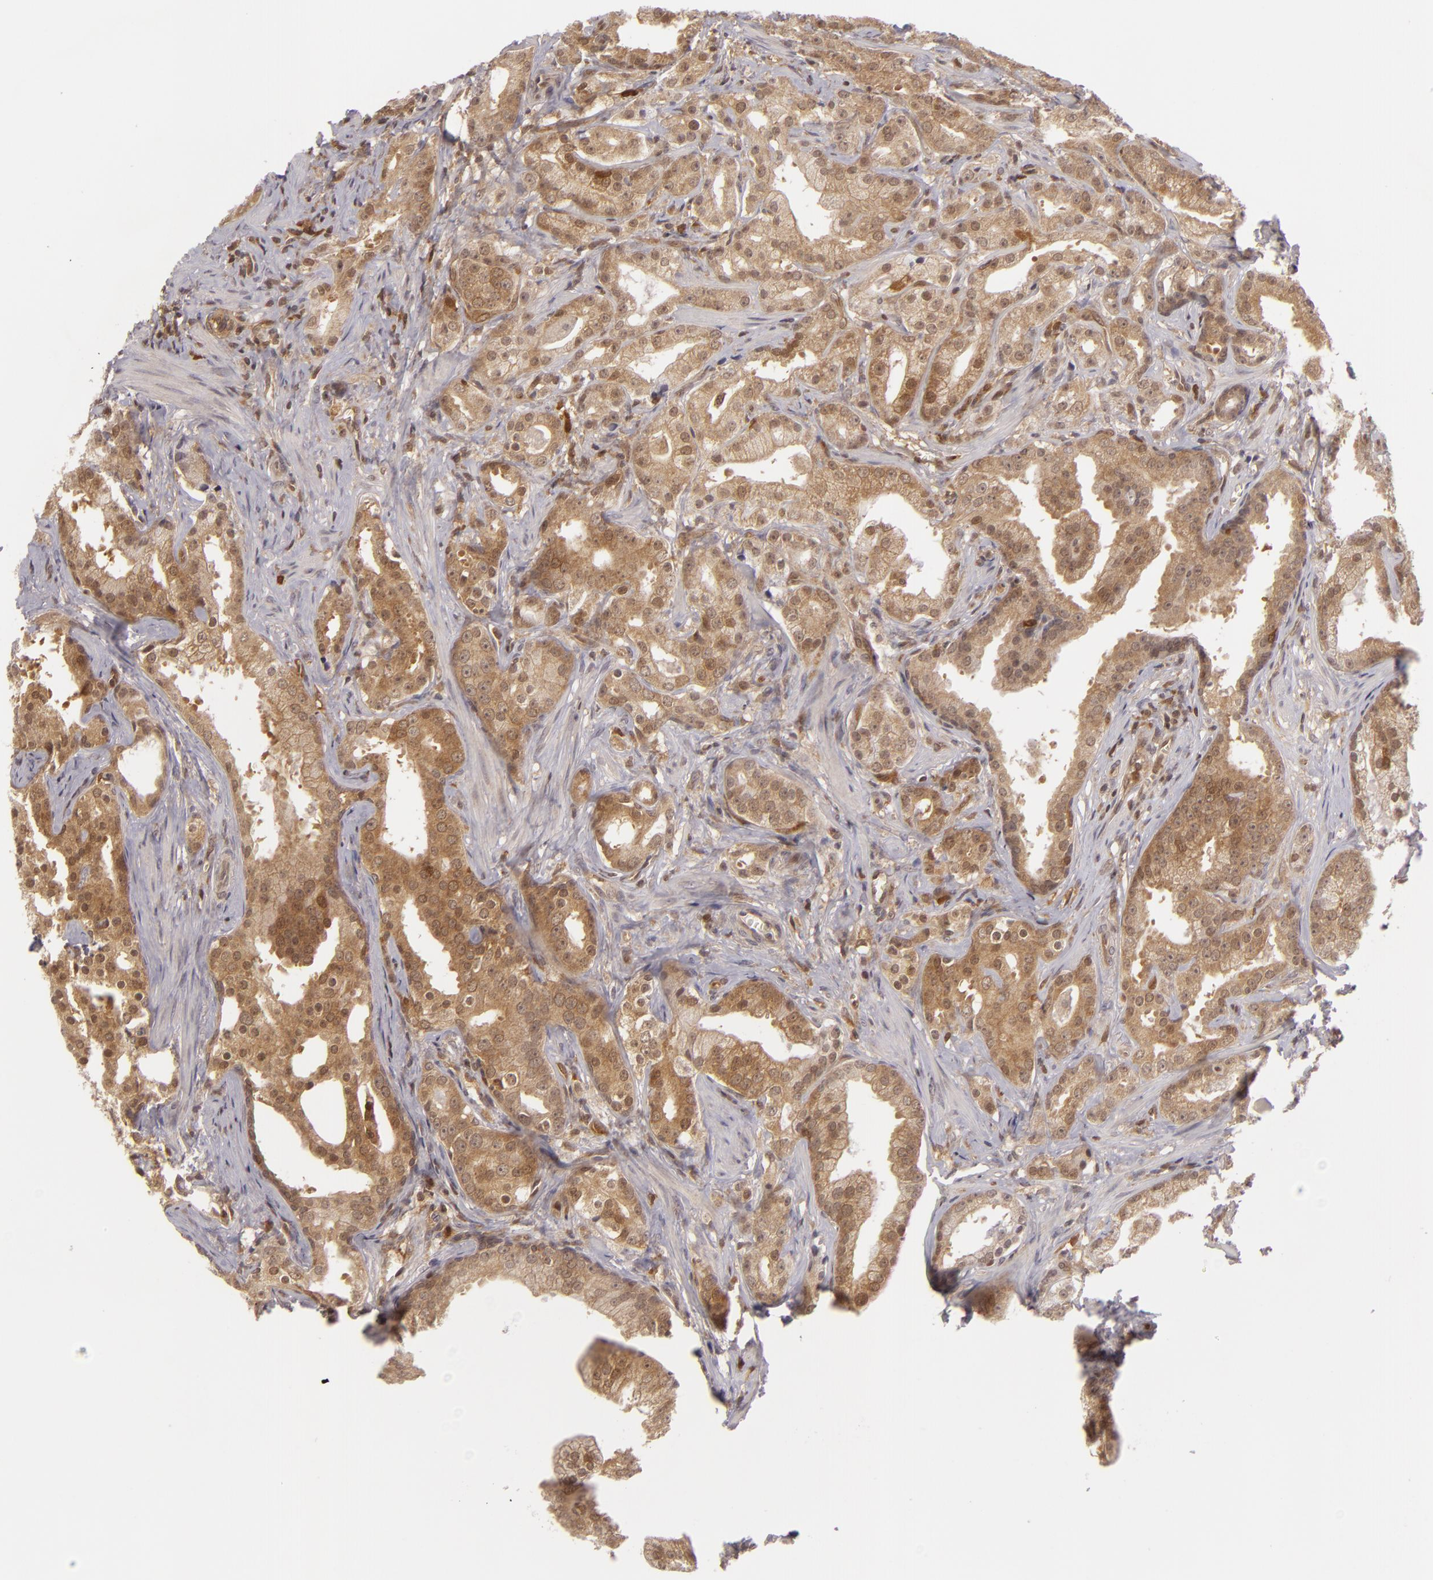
{"staining": {"intensity": "moderate", "quantity": ">75%", "location": "cytoplasmic/membranous"}, "tissue": "prostate cancer", "cell_type": "Tumor cells", "image_type": "cancer", "snomed": [{"axis": "morphology", "description": "Adenocarcinoma, Low grade"}, {"axis": "topography", "description": "Prostate"}], "caption": "Prostate cancer (low-grade adenocarcinoma) stained with immunohistochemistry reveals moderate cytoplasmic/membranous staining in approximately >75% of tumor cells.", "gene": "ZBTB33", "patient": {"sex": "male", "age": 59}}